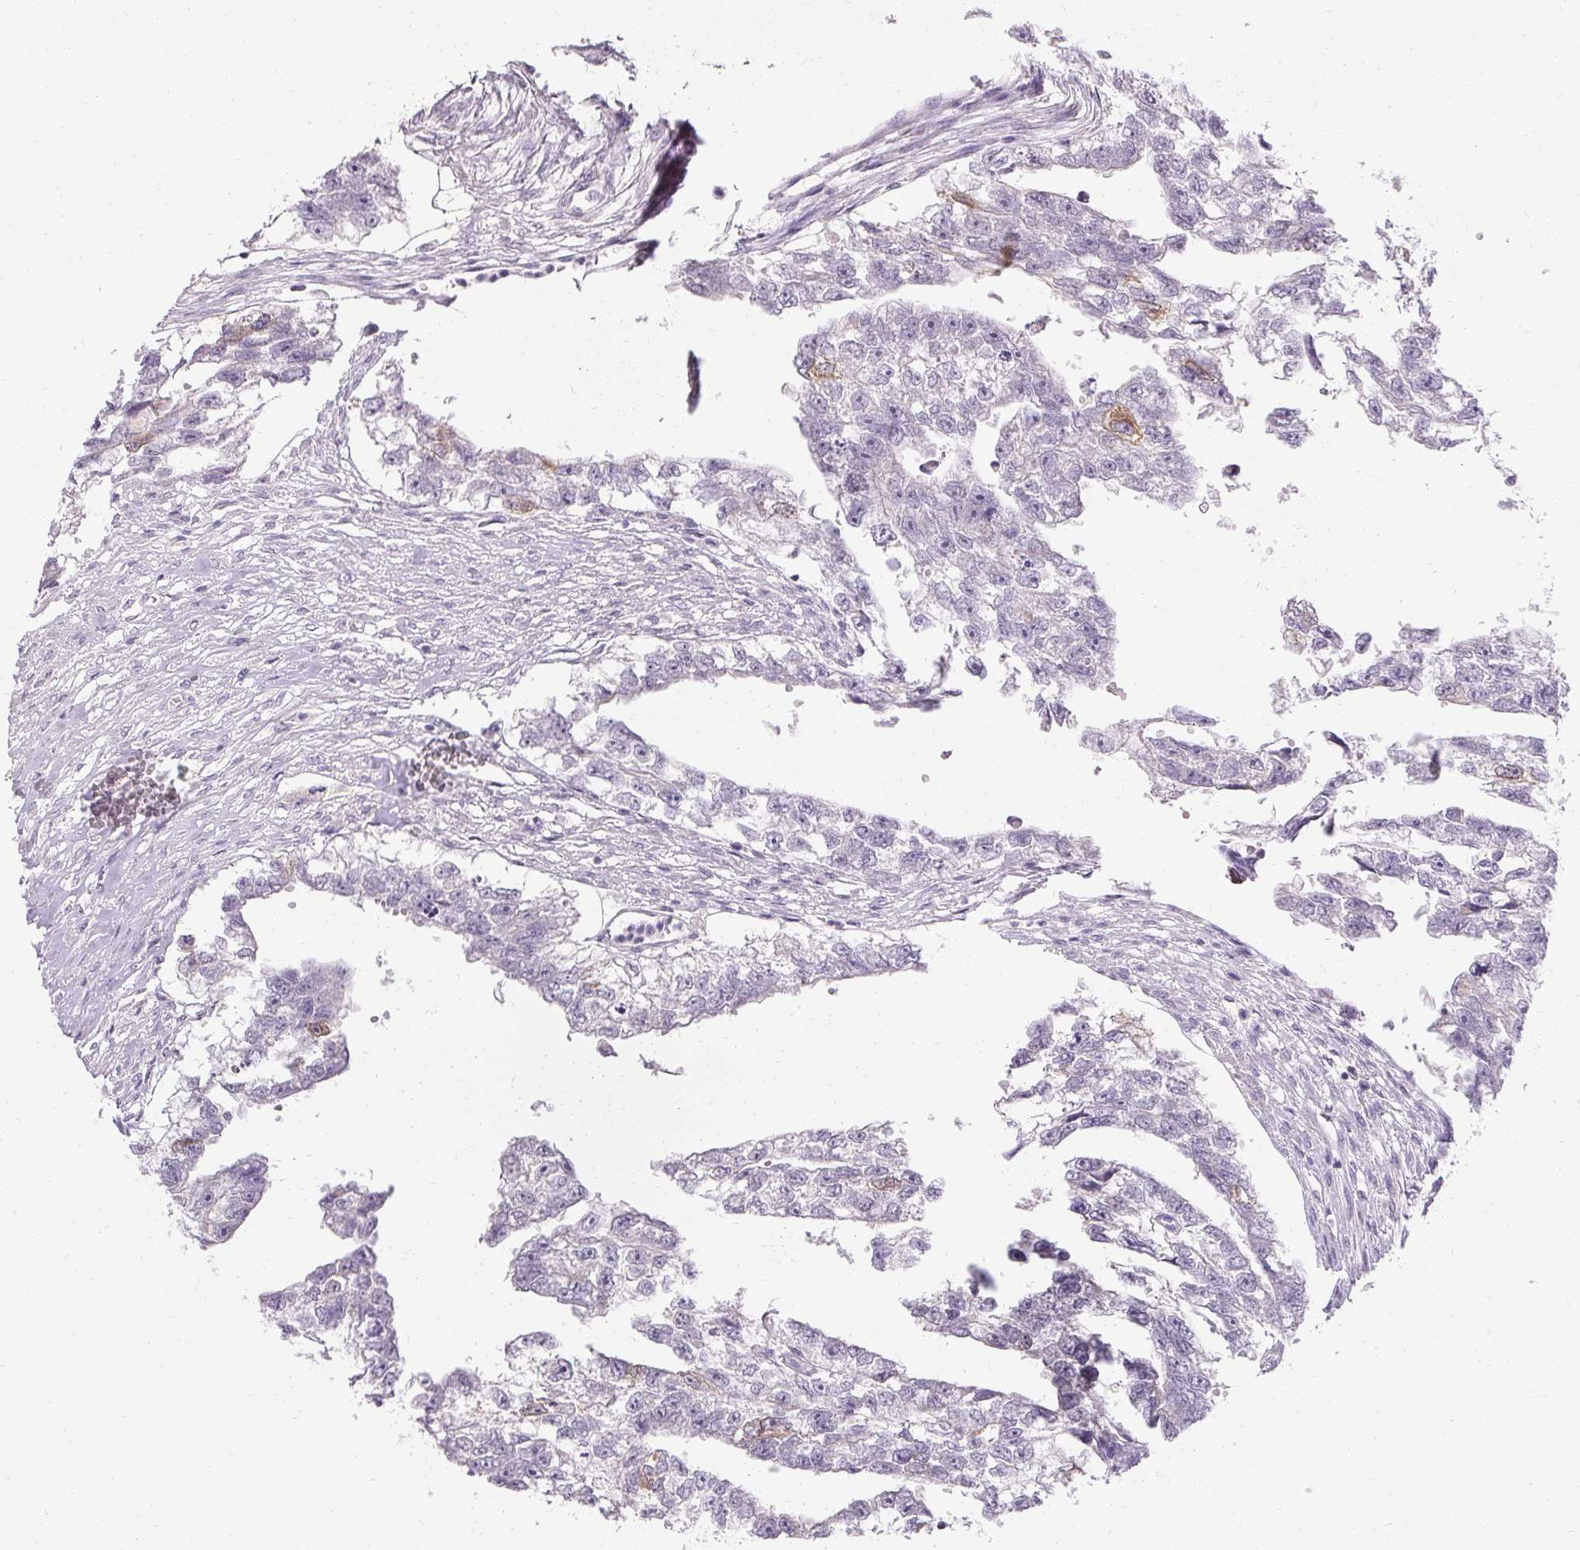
{"staining": {"intensity": "negative", "quantity": "none", "location": "none"}, "tissue": "testis cancer", "cell_type": "Tumor cells", "image_type": "cancer", "snomed": [{"axis": "morphology", "description": "Carcinoma, Embryonal, NOS"}, {"axis": "morphology", "description": "Teratoma, malignant, NOS"}, {"axis": "topography", "description": "Testis"}], "caption": "Tumor cells are negative for brown protein staining in testis cancer.", "gene": "HSD17B3", "patient": {"sex": "male", "age": 44}}